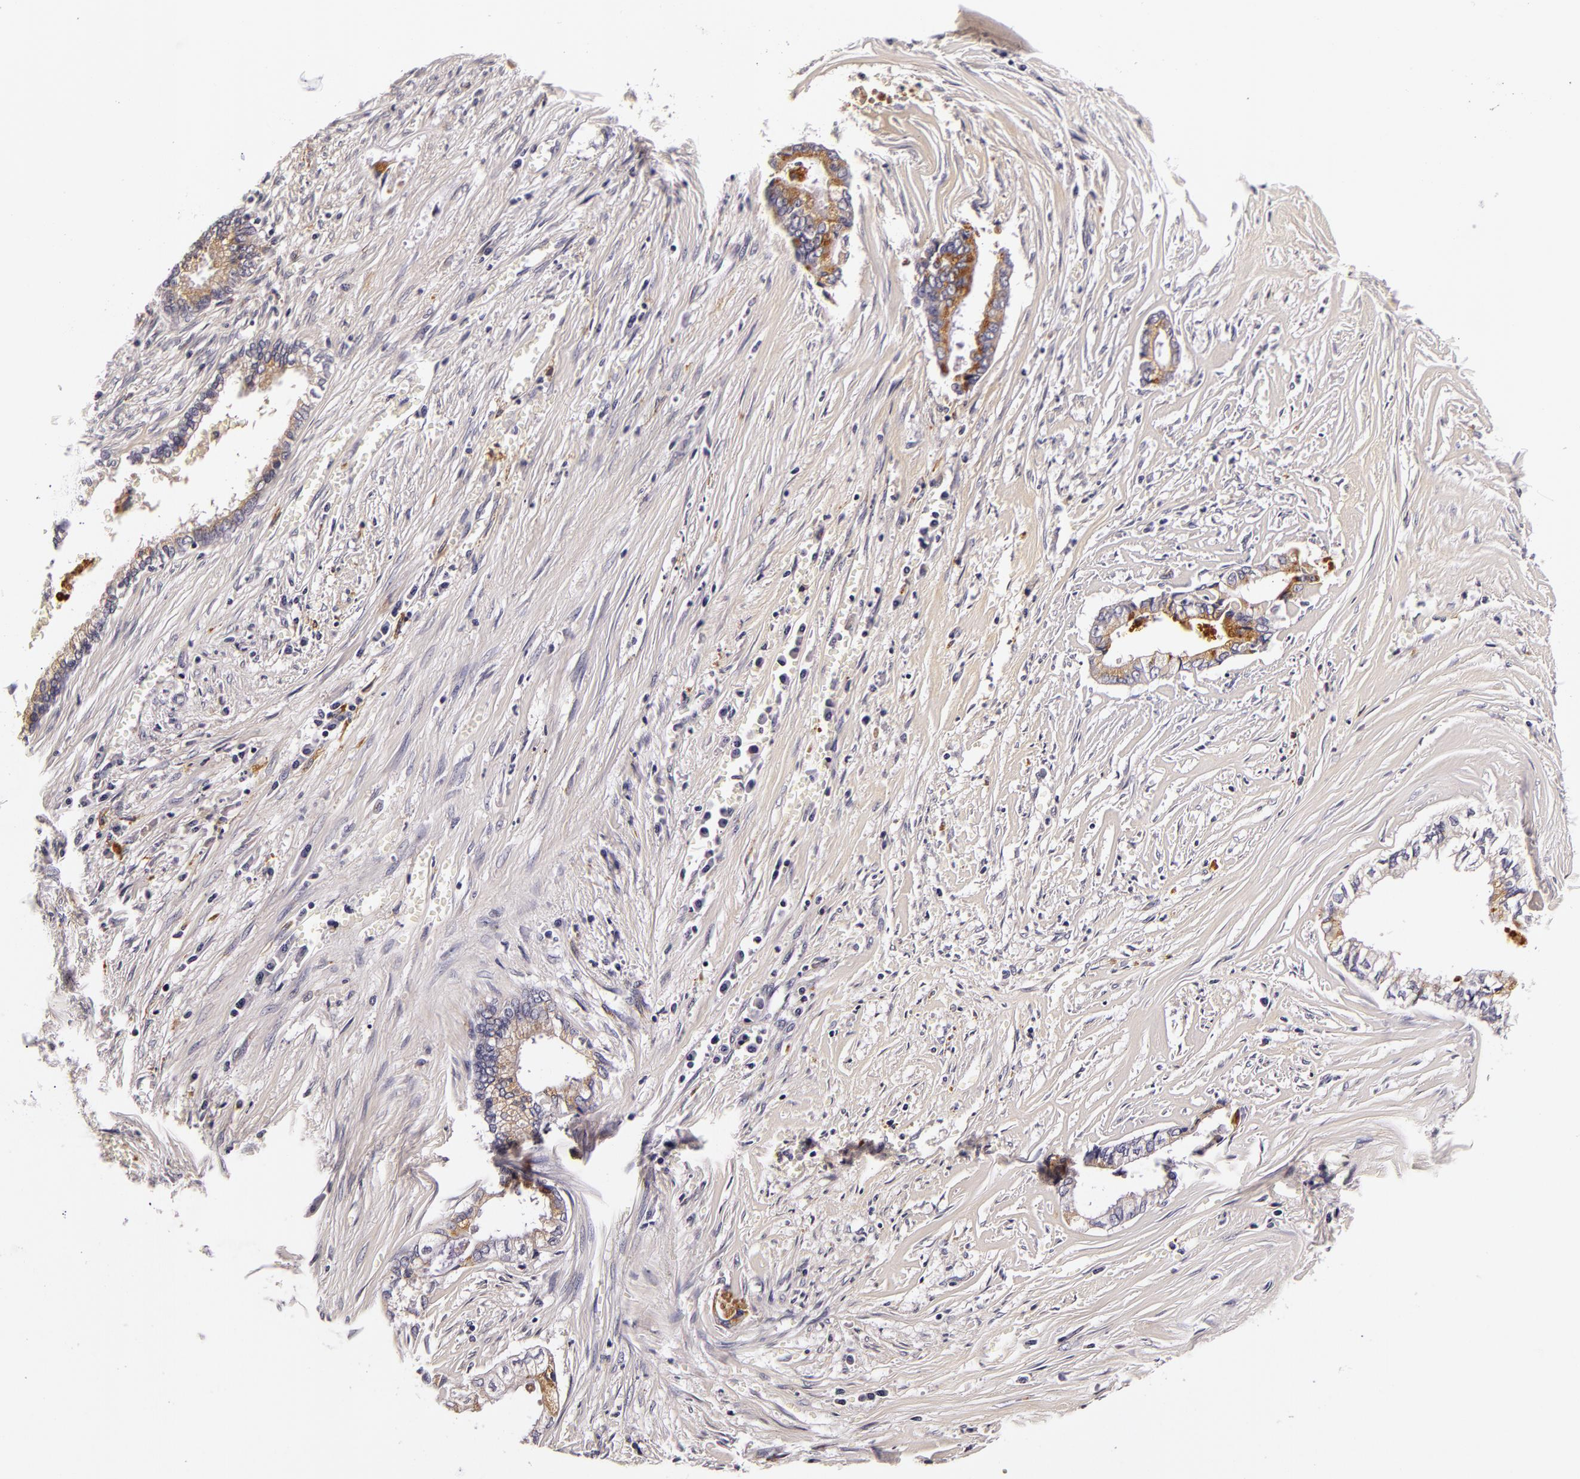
{"staining": {"intensity": "moderate", "quantity": "<25%", "location": "cytoplasmic/membranous"}, "tissue": "liver cancer", "cell_type": "Tumor cells", "image_type": "cancer", "snomed": [{"axis": "morphology", "description": "Cholangiocarcinoma"}, {"axis": "topography", "description": "Liver"}], "caption": "DAB immunohistochemical staining of liver cancer (cholangiocarcinoma) shows moderate cytoplasmic/membranous protein expression in about <25% of tumor cells.", "gene": "LGALS3BP", "patient": {"sex": "male", "age": 57}}